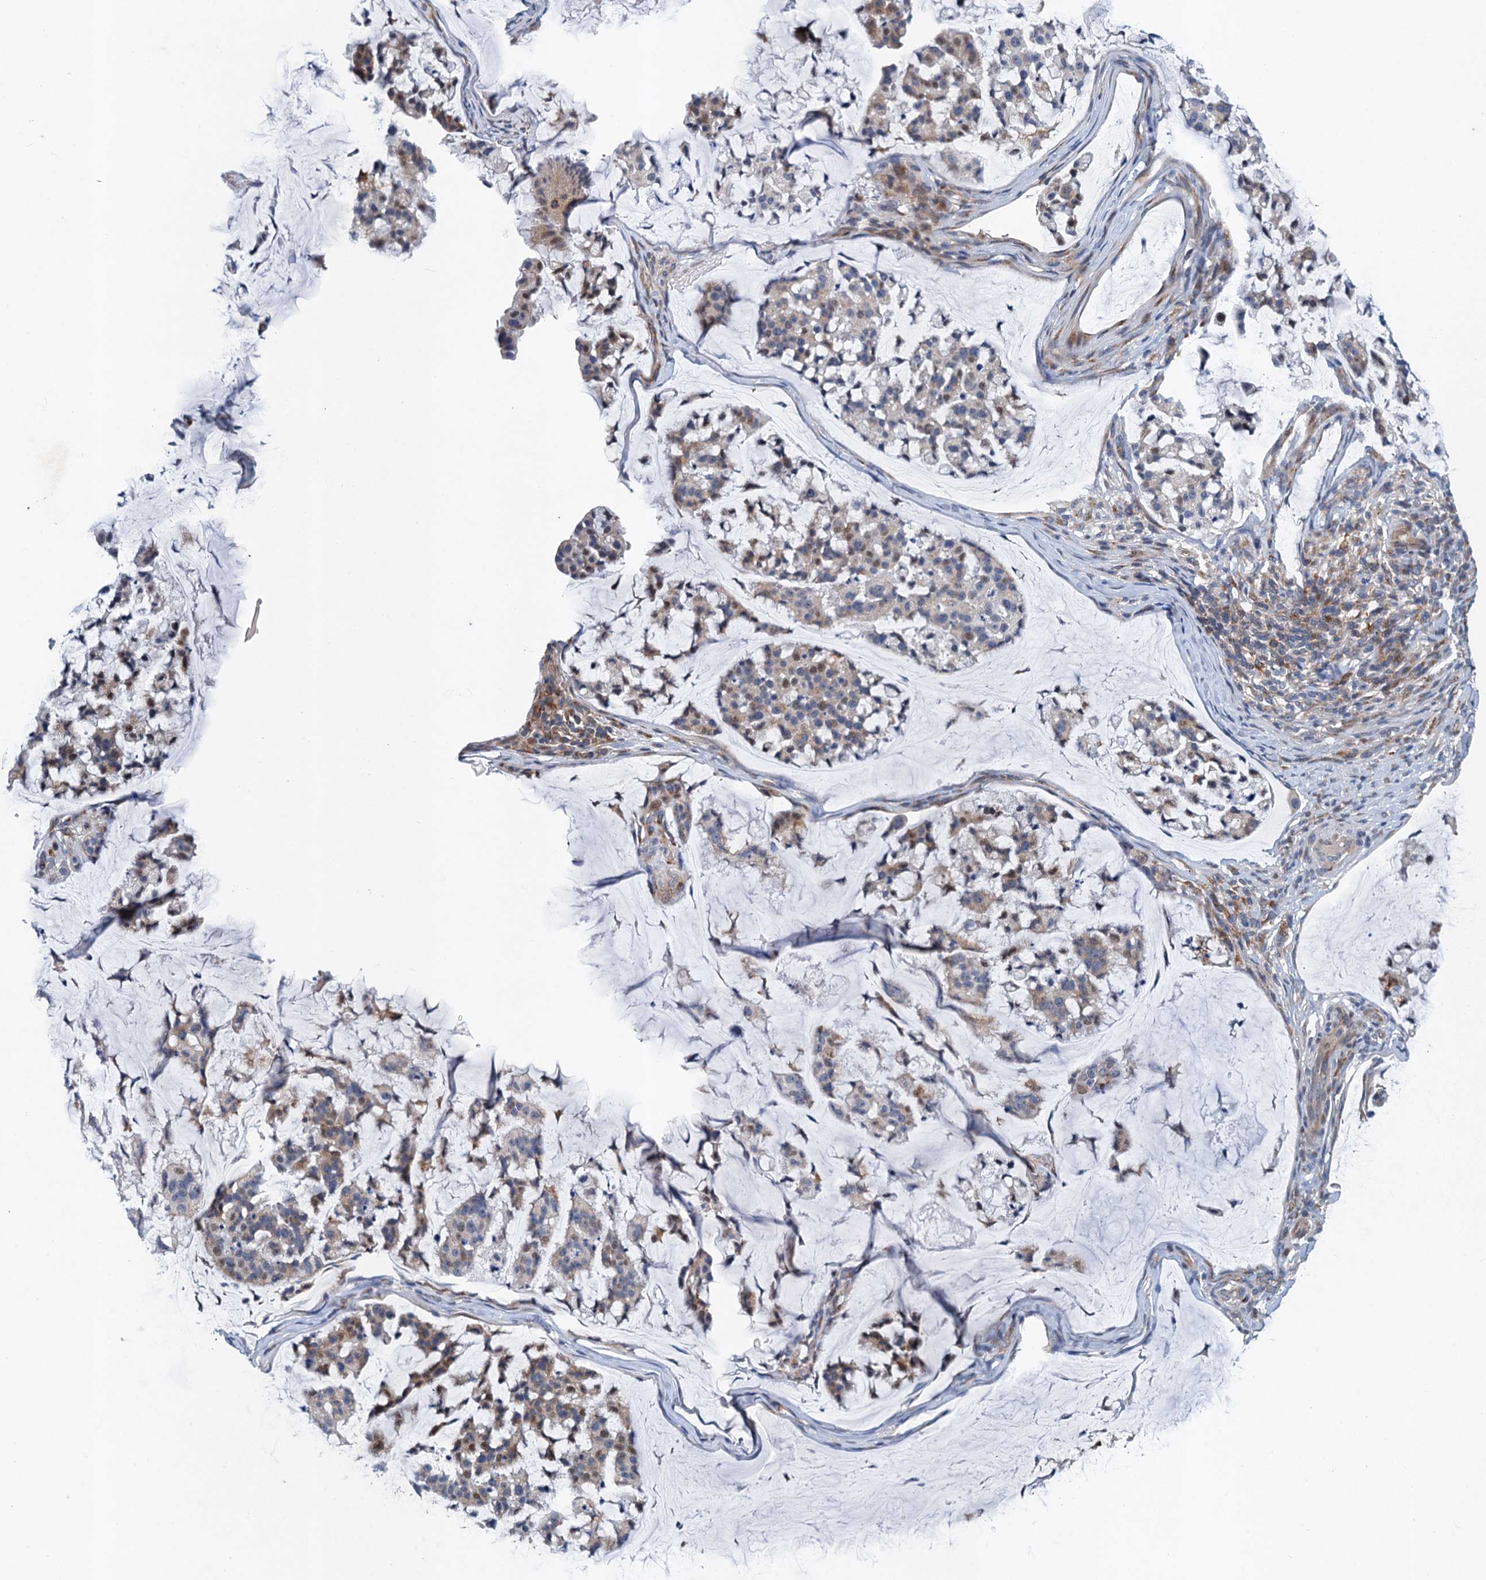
{"staining": {"intensity": "weak", "quantity": "<25%", "location": "cytoplasmic/membranous"}, "tissue": "stomach cancer", "cell_type": "Tumor cells", "image_type": "cancer", "snomed": [{"axis": "morphology", "description": "Adenocarcinoma, NOS"}, {"axis": "topography", "description": "Stomach, lower"}], "caption": "Immunohistochemical staining of stomach cancer displays no significant positivity in tumor cells. (DAB (3,3'-diaminobenzidine) immunohistochemistry visualized using brightfield microscopy, high magnification).", "gene": "NBEA", "patient": {"sex": "male", "age": 67}}